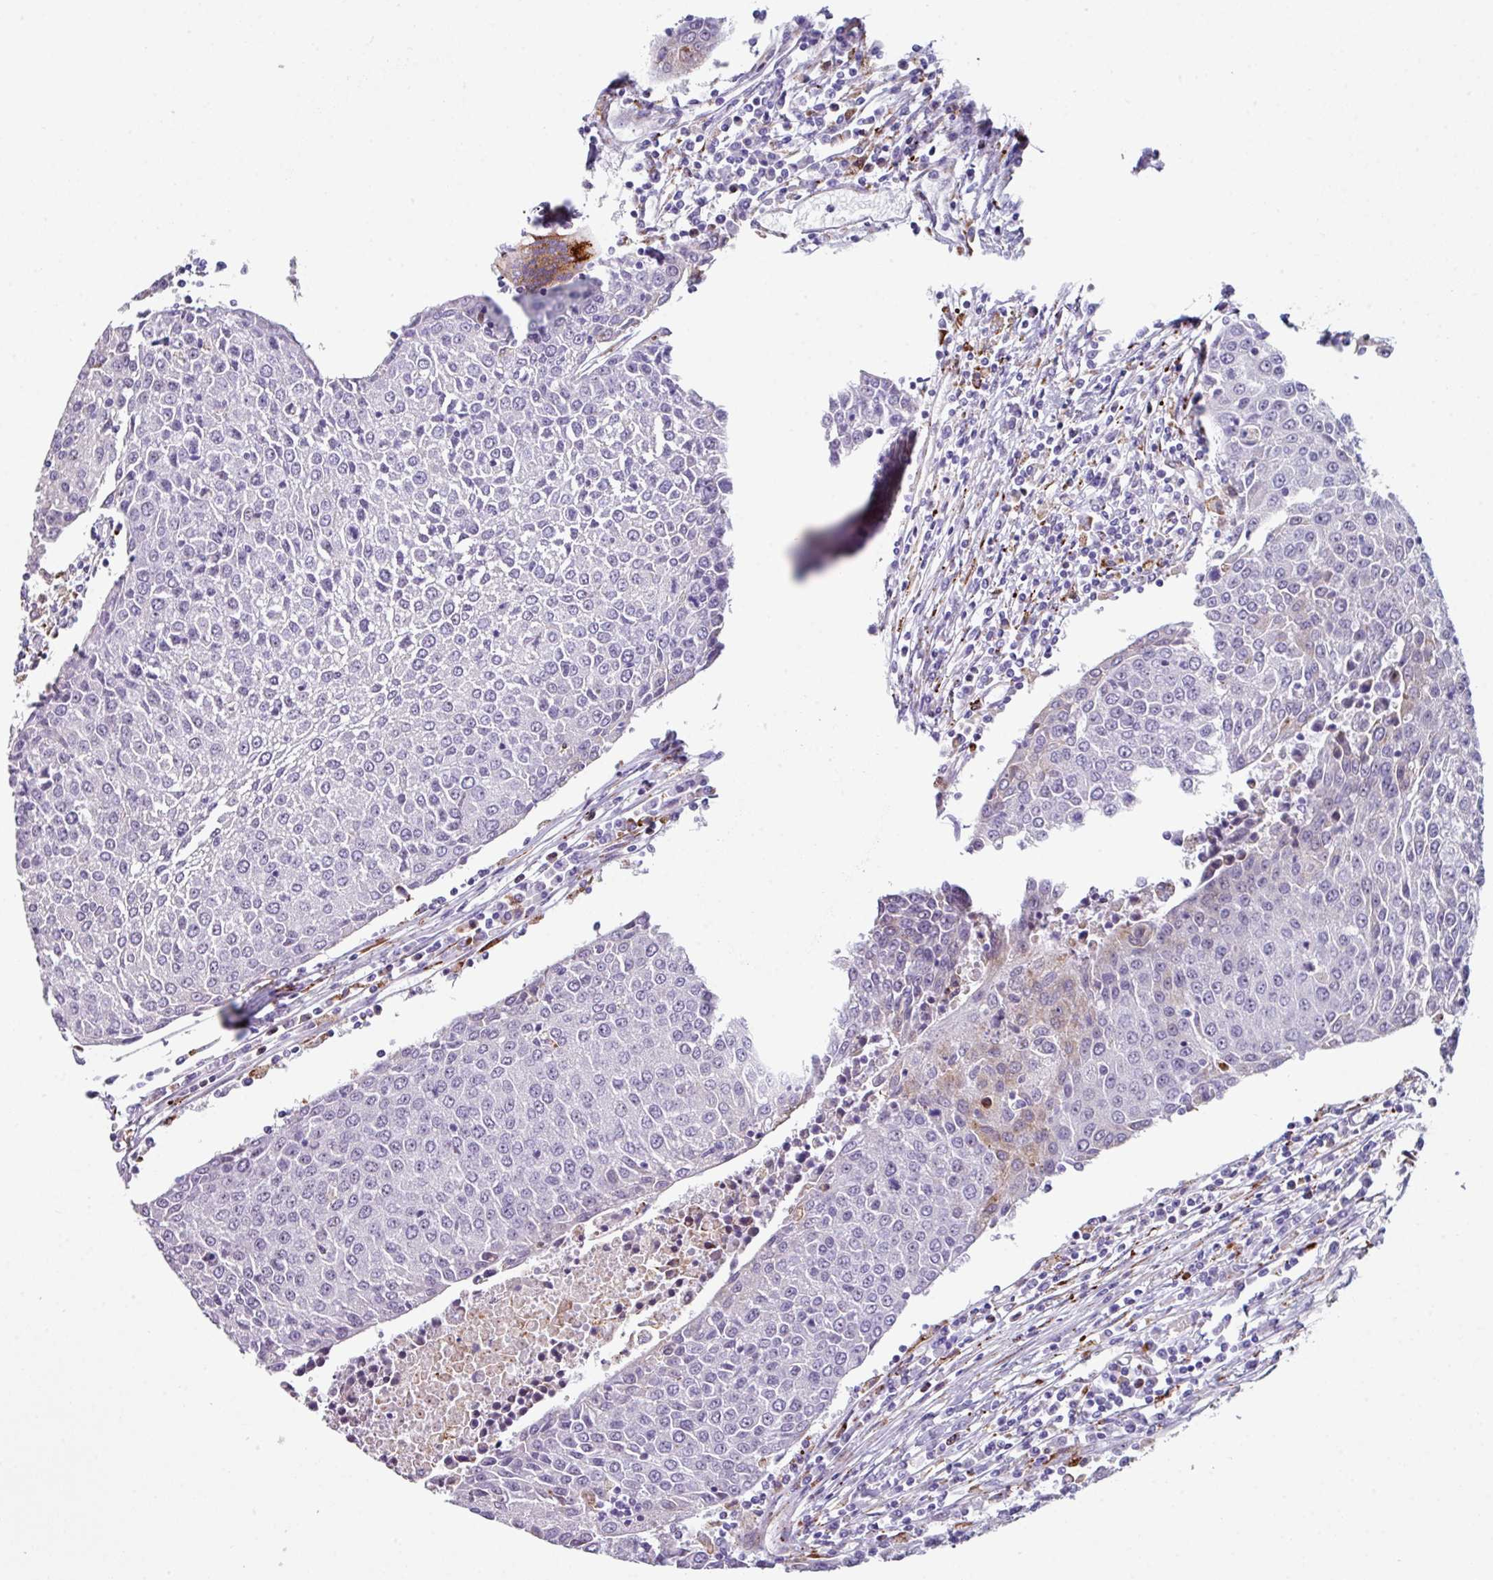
{"staining": {"intensity": "weak", "quantity": "<25%", "location": "cytoplasmic/membranous"}, "tissue": "urothelial cancer", "cell_type": "Tumor cells", "image_type": "cancer", "snomed": [{"axis": "morphology", "description": "Urothelial carcinoma, High grade"}, {"axis": "topography", "description": "Urinary bladder"}], "caption": "DAB (3,3'-diaminobenzidine) immunohistochemical staining of human urothelial carcinoma (high-grade) displays no significant positivity in tumor cells.", "gene": "BMS1", "patient": {"sex": "female", "age": 85}}